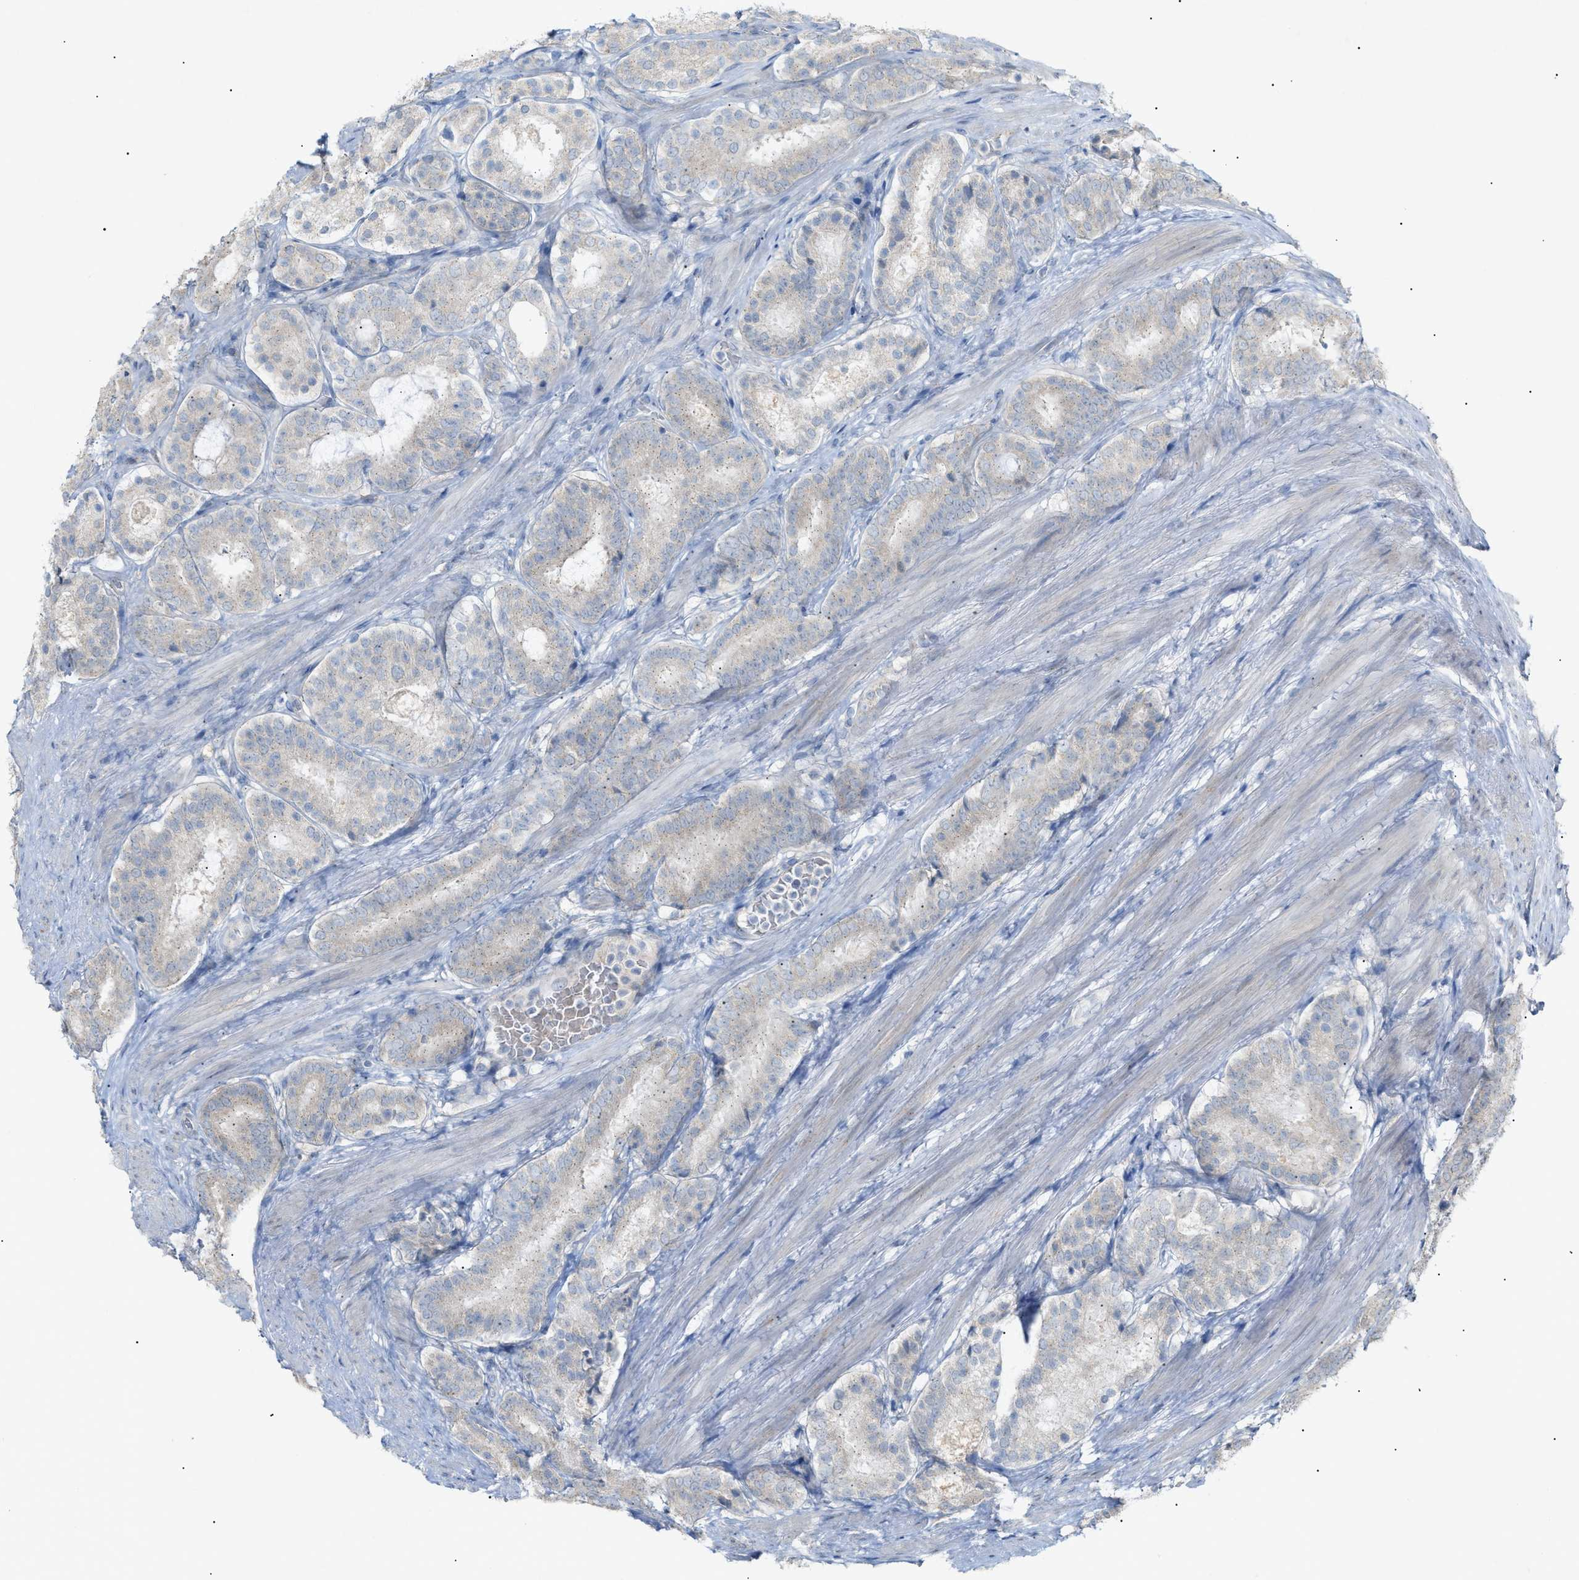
{"staining": {"intensity": "negative", "quantity": "none", "location": "none"}, "tissue": "prostate cancer", "cell_type": "Tumor cells", "image_type": "cancer", "snomed": [{"axis": "morphology", "description": "Adenocarcinoma, Low grade"}, {"axis": "topography", "description": "Prostate"}], "caption": "This is a micrograph of immunohistochemistry (IHC) staining of prostate adenocarcinoma (low-grade), which shows no positivity in tumor cells.", "gene": "SLC25A31", "patient": {"sex": "male", "age": 69}}